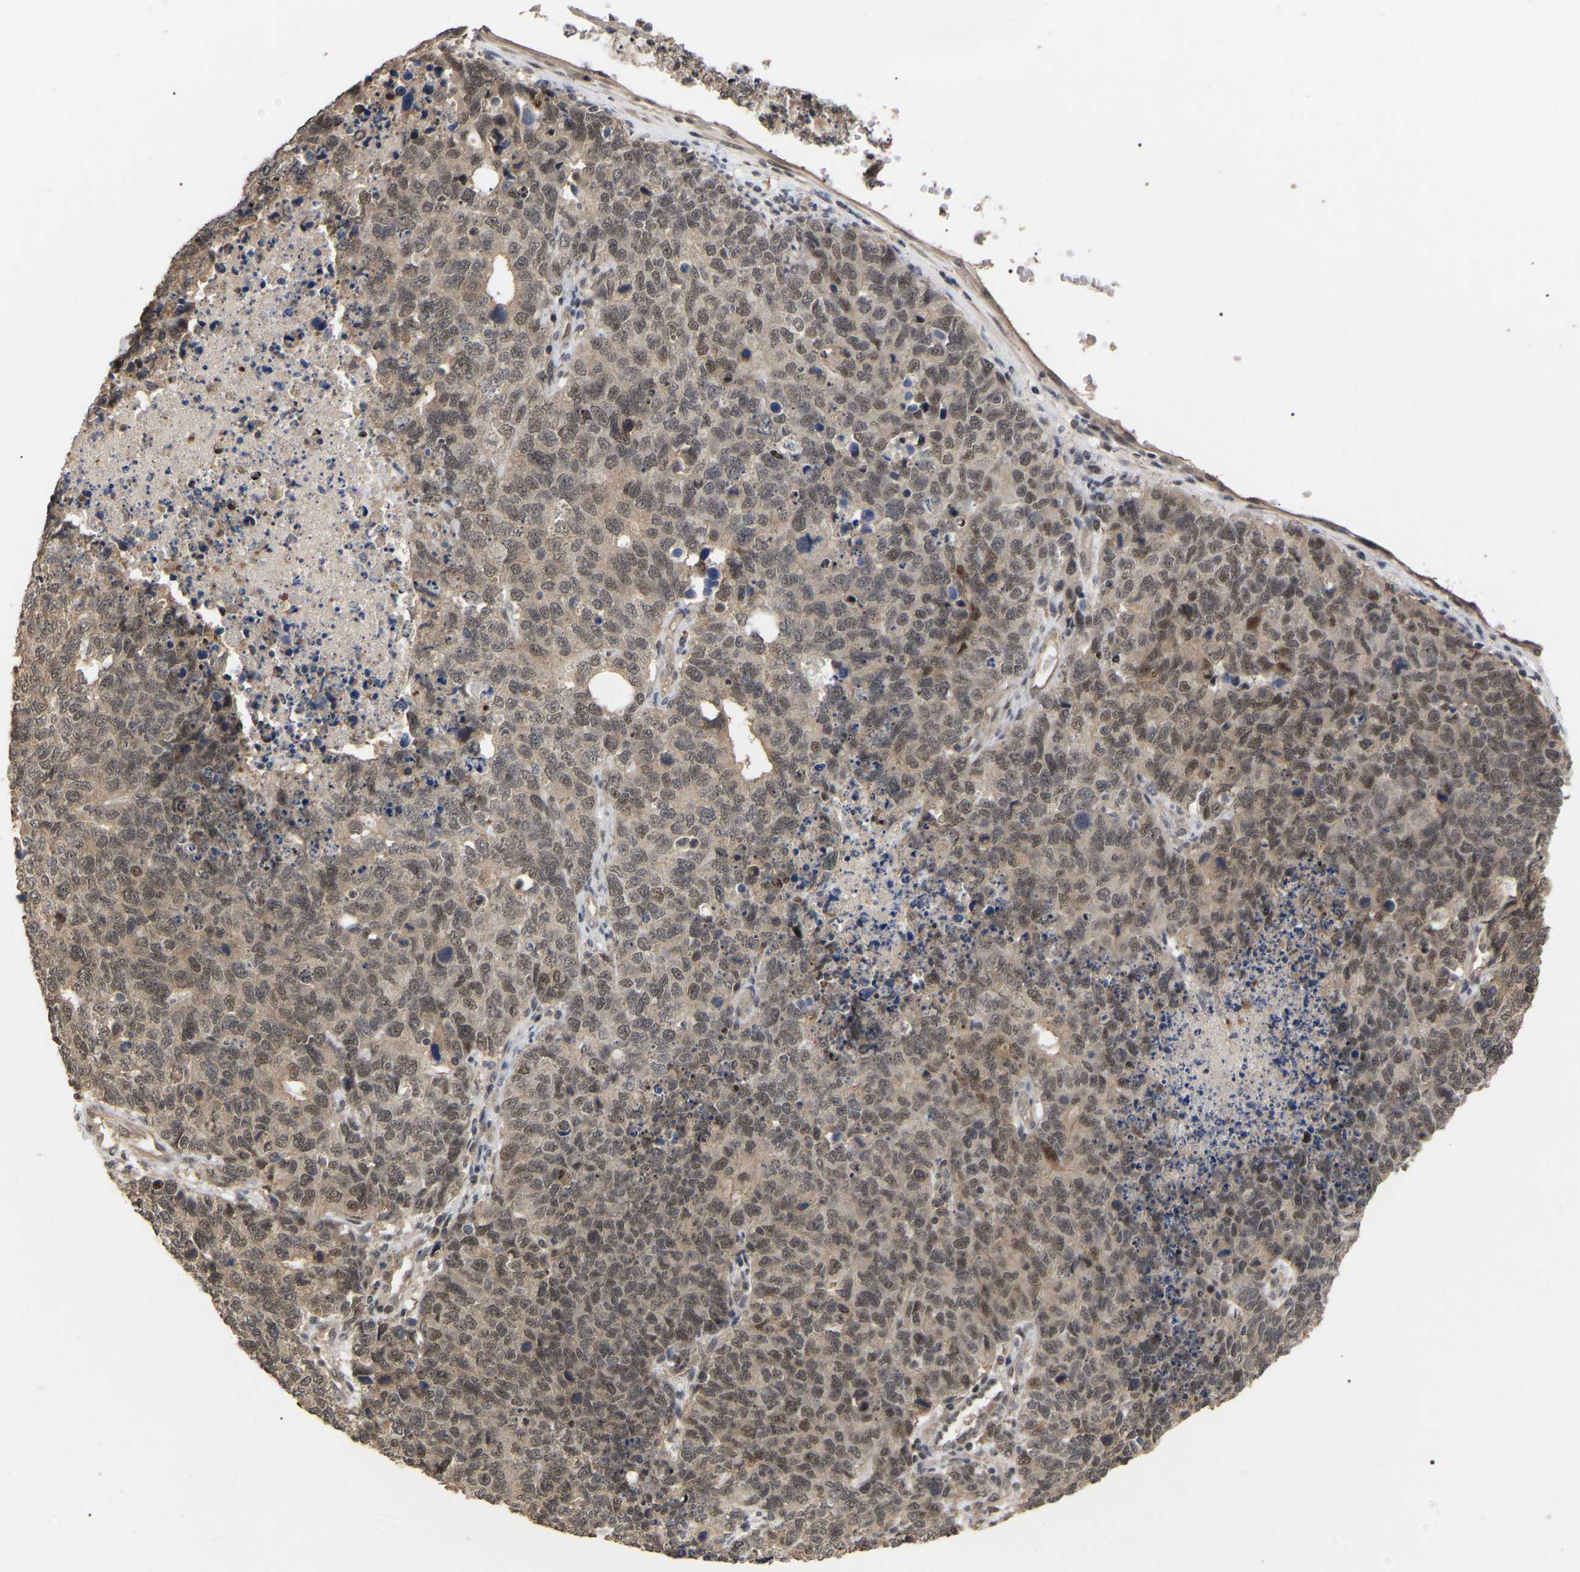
{"staining": {"intensity": "moderate", "quantity": ">75%", "location": "cytoplasmic/membranous,nuclear"}, "tissue": "cervical cancer", "cell_type": "Tumor cells", "image_type": "cancer", "snomed": [{"axis": "morphology", "description": "Squamous cell carcinoma, NOS"}, {"axis": "topography", "description": "Cervix"}], "caption": "An IHC image of neoplastic tissue is shown. Protein staining in brown shows moderate cytoplasmic/membranous and nuclear positivity in cervical squamous cell carcinoma within tumor cells. (Stains: DAB in brown, nuclei in blue, Microscopy: brightfield microscopy at high magnification).", "gene": "JAZF1", "patient": {"sex": "female", "age": 63}}